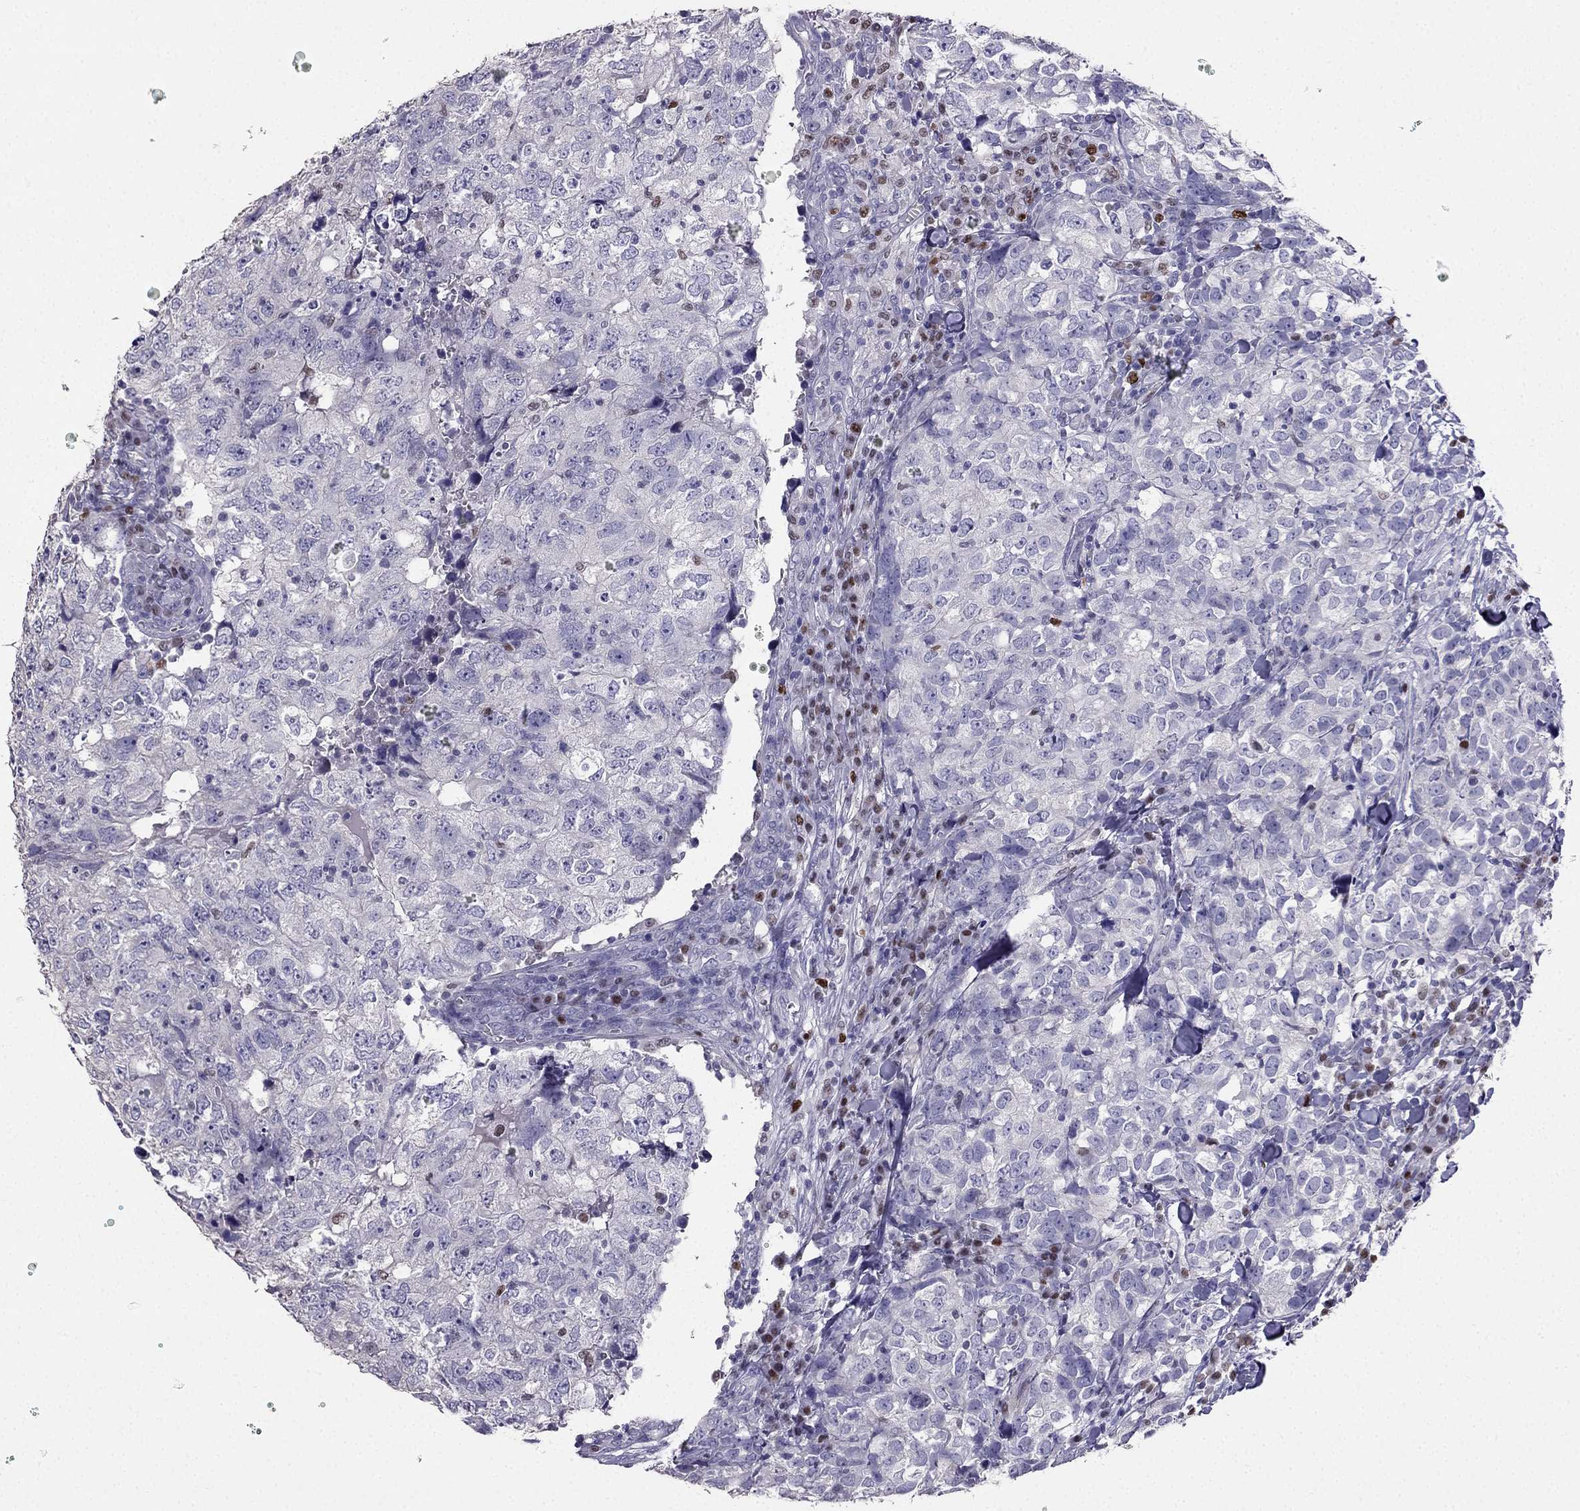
{"staining": {"intensity": "negative", "quantity": "none", "location": "none"}, "tissue": "breast cancer", "cell_type": "Tumor cells", "image_type": "cancer", "snomed": [{"axis": "morphology", "description": "Duct carcinoma"}, {"axis": "topography", "description": "Breast"}], "caption": "Immunohistochemical staining of infiltrating ductal carcinoma (breast) shows no significant staining in tumor cells.", "gene": "ARID3A", "patient": {"sex": "female", "age": 30}}